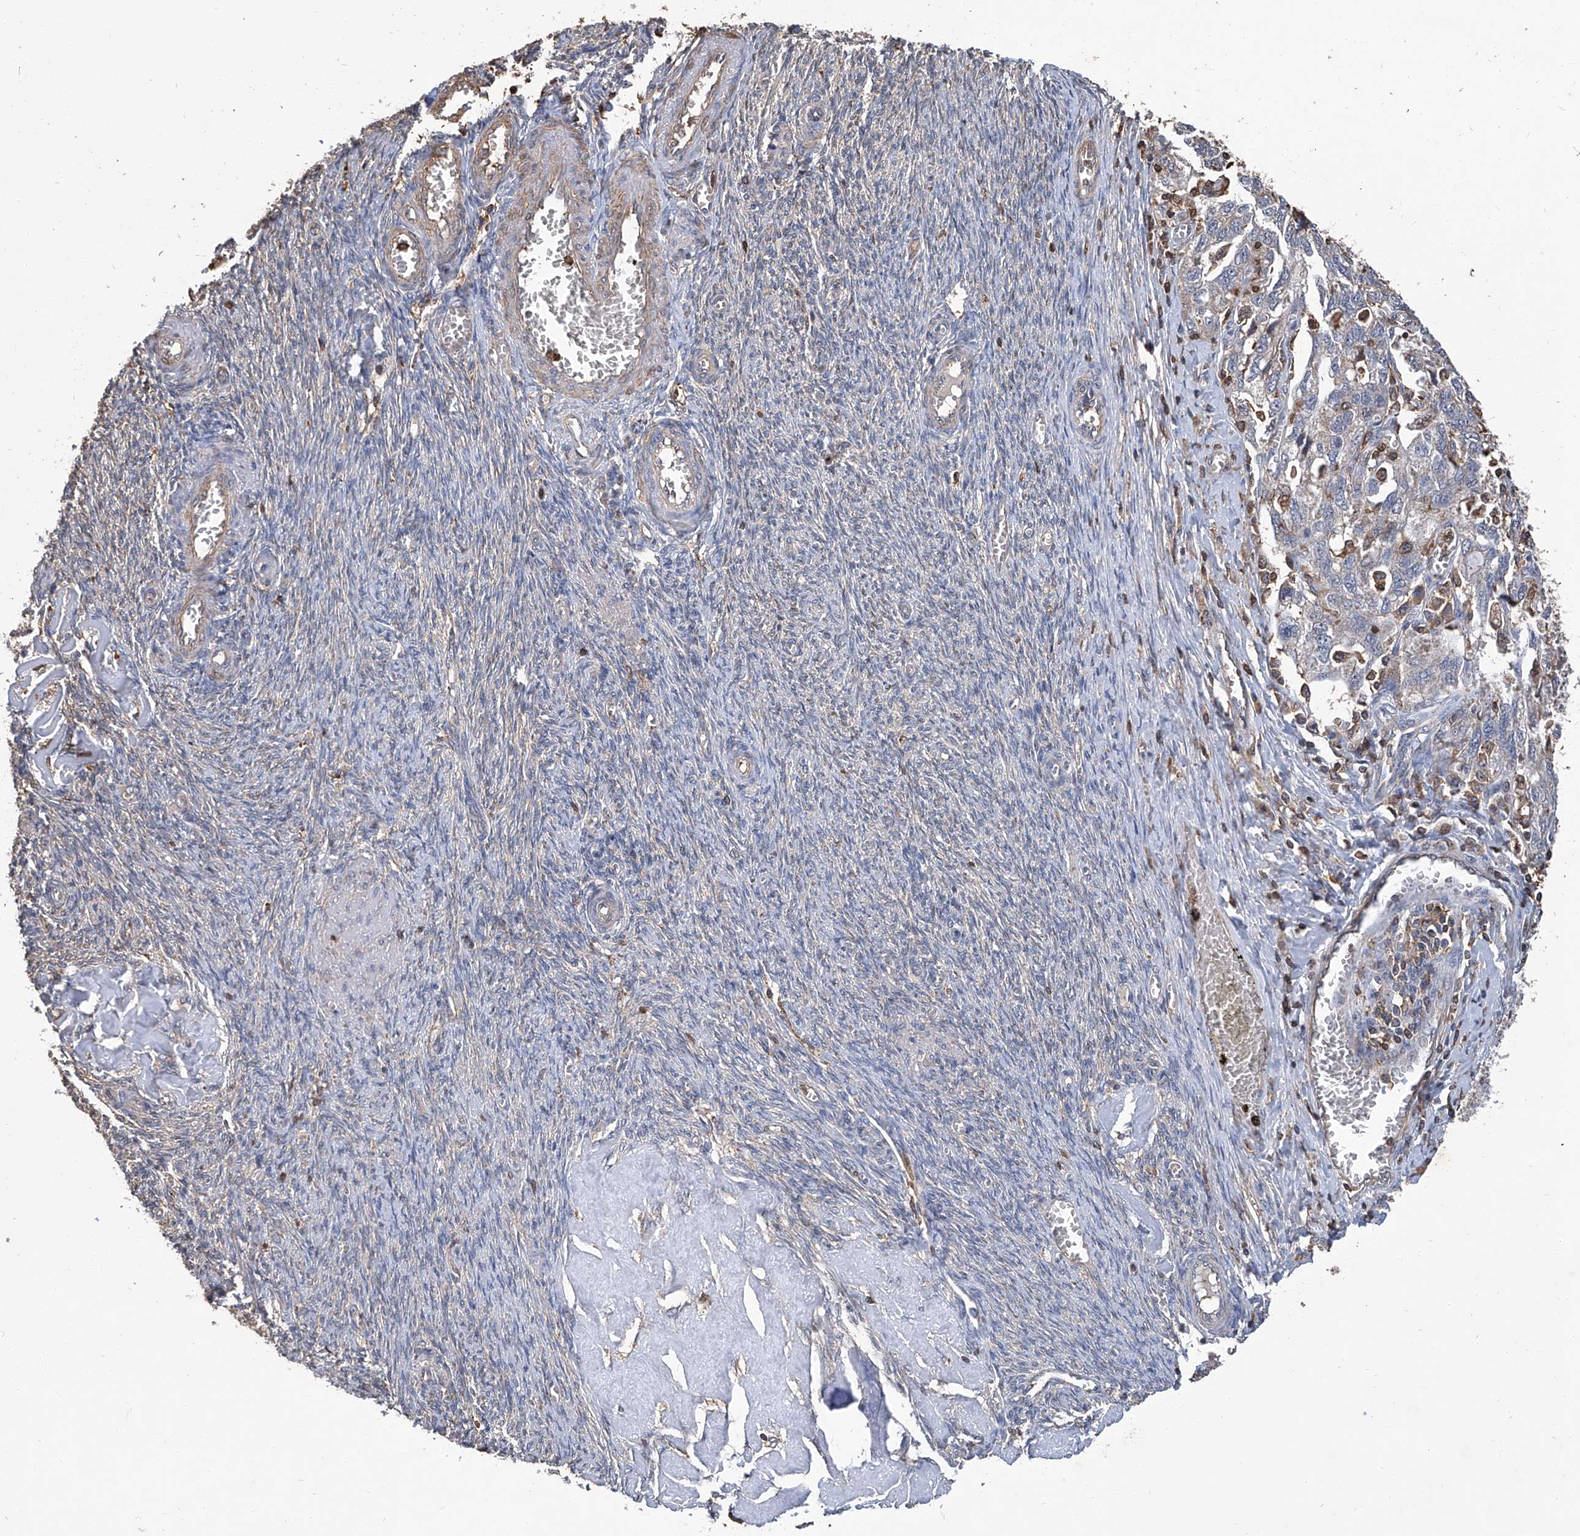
{"staining": {"intensity": "weak", "quantity": "<25%", "location": "cytoplasmic/membranous"}, "tissue": "ovarian cancer", "cell_type": "Tumor cells", "image_type": "cancer", "snomed": [{"axis": "morphology", "description": "Carcinoma, NOS"}, {"axis": "morphology", "description": "Cystadenocarcinoma, serous, NOS"}, {"axis": "topography", "description": "Ovary"}], "caption": "An immunohistochemistry image of ovarian carcinoma is shown. There is no staining in tumor cells of ovarian carcinoma.", "gene": "GPT", "patient": {"sex": "female", "age": 69}}